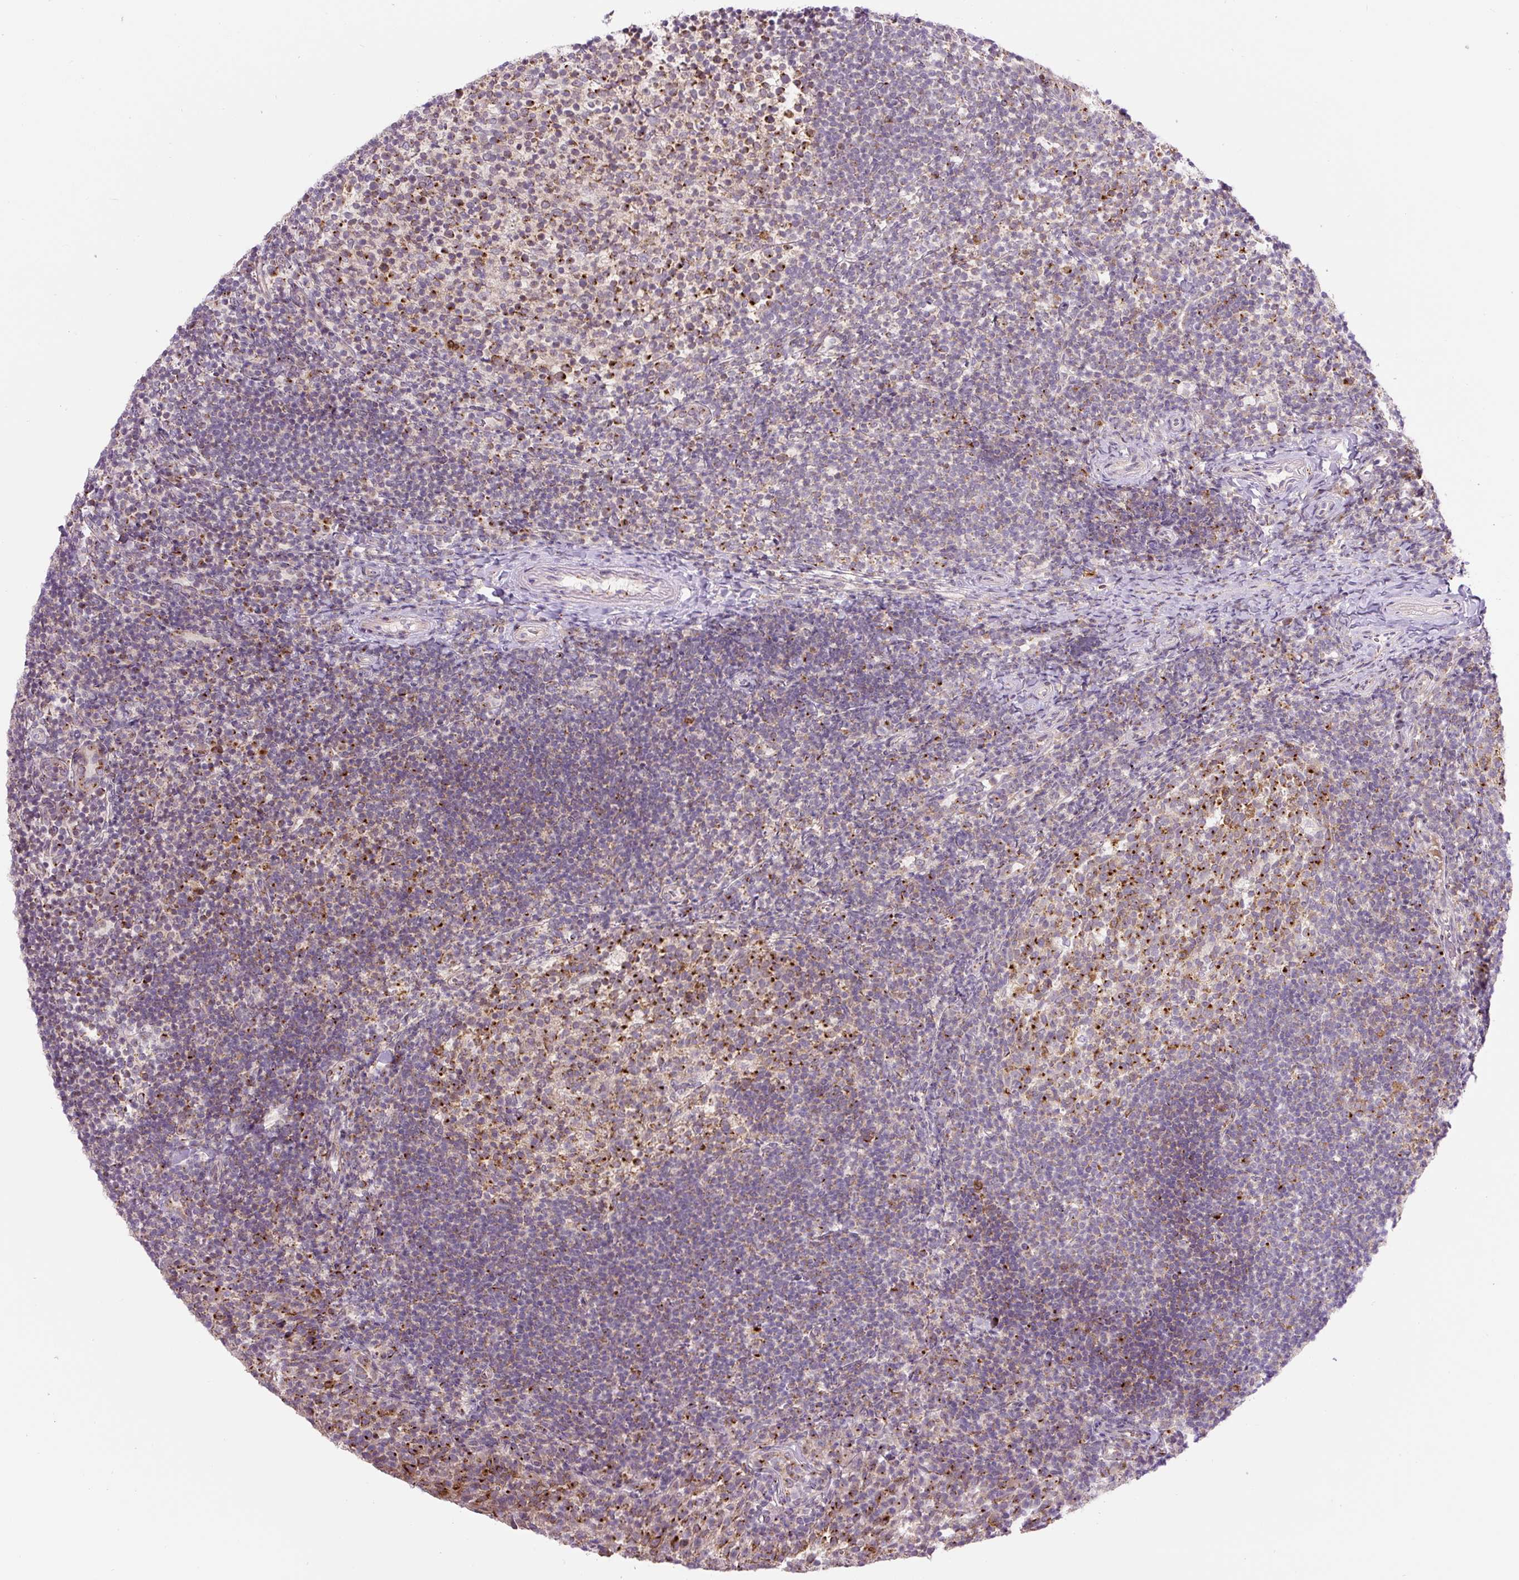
{"staining": {"intensity": "strong", "quantity": "25%-75%", "location": "cytoplasmic/membranous"}, "tissue": "tonsil", "cell_type": "Germinal center cells", "image_type": "normal", "snomed": [{"axis": "morphology", "description": "Normal tissue, NOS"}, {"axis": "topography", "description": "Tonsil"}], "caption": "Tonsil stained for a protein (brown) shows strong cytoplasmic/membranous positive staining in approximately 25%-75% of germinal center cells.", "gene": "PCM1", "patient": {"sex": "female", "age": 10}}